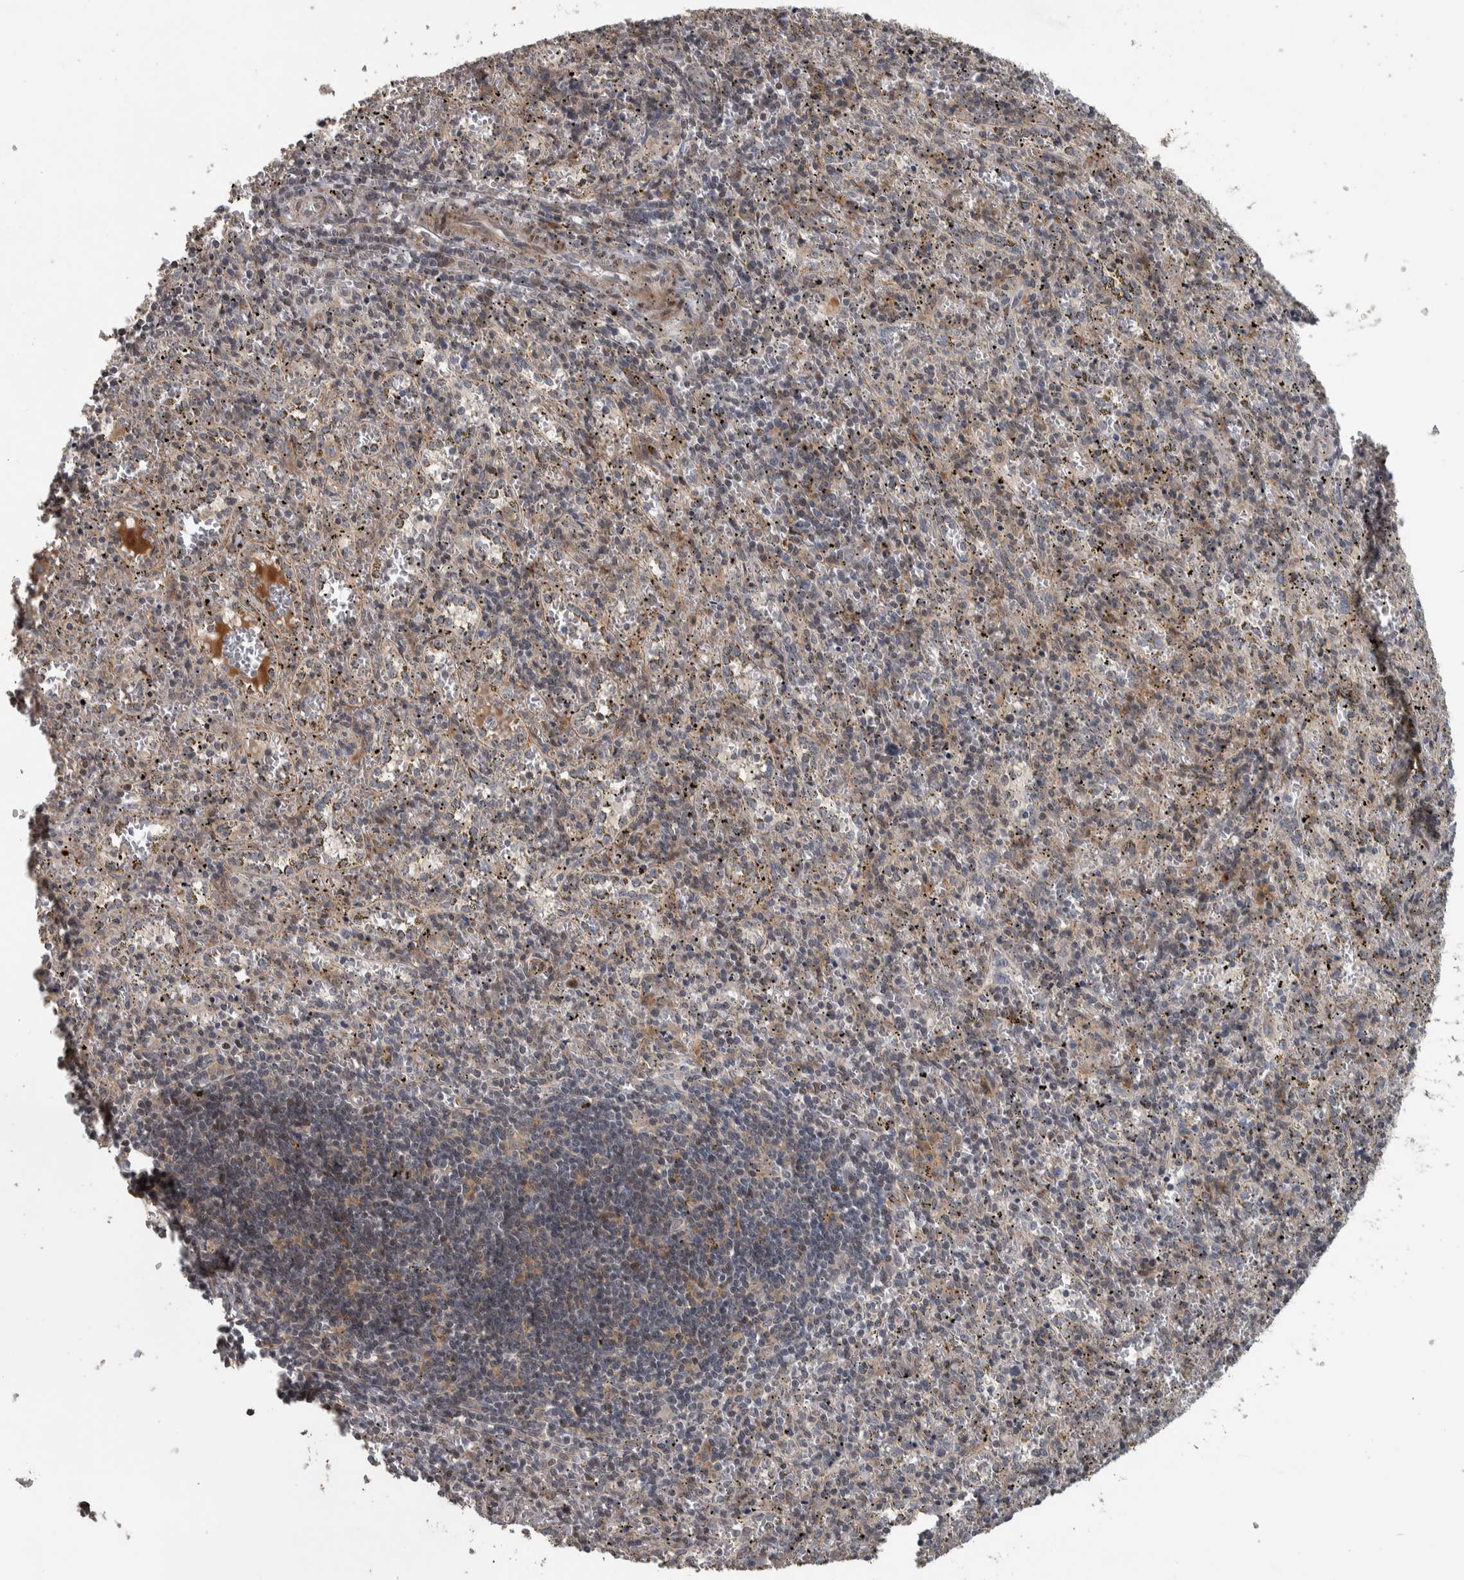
{"staining": {"intensity": "weak", "quantity": "<25%", "location": "cytoplasmic/membranous"}, "tissue": "spleen", "cell_type": "Cells in red pulp", "image_type": "normal", "snomed": [{"axis": "morphology", "description": "Normal tissue, NOS"}, {"axis": "topography", "description": "Spleen"}], "caption": "Immunohistochemistry (IHC) image of normal spleen: spleen stained with DAB exhibits no significant protein expression in cells in red pulp.", "gene": "ERAL1", "patient": {"sex": "male", "age": 11}}